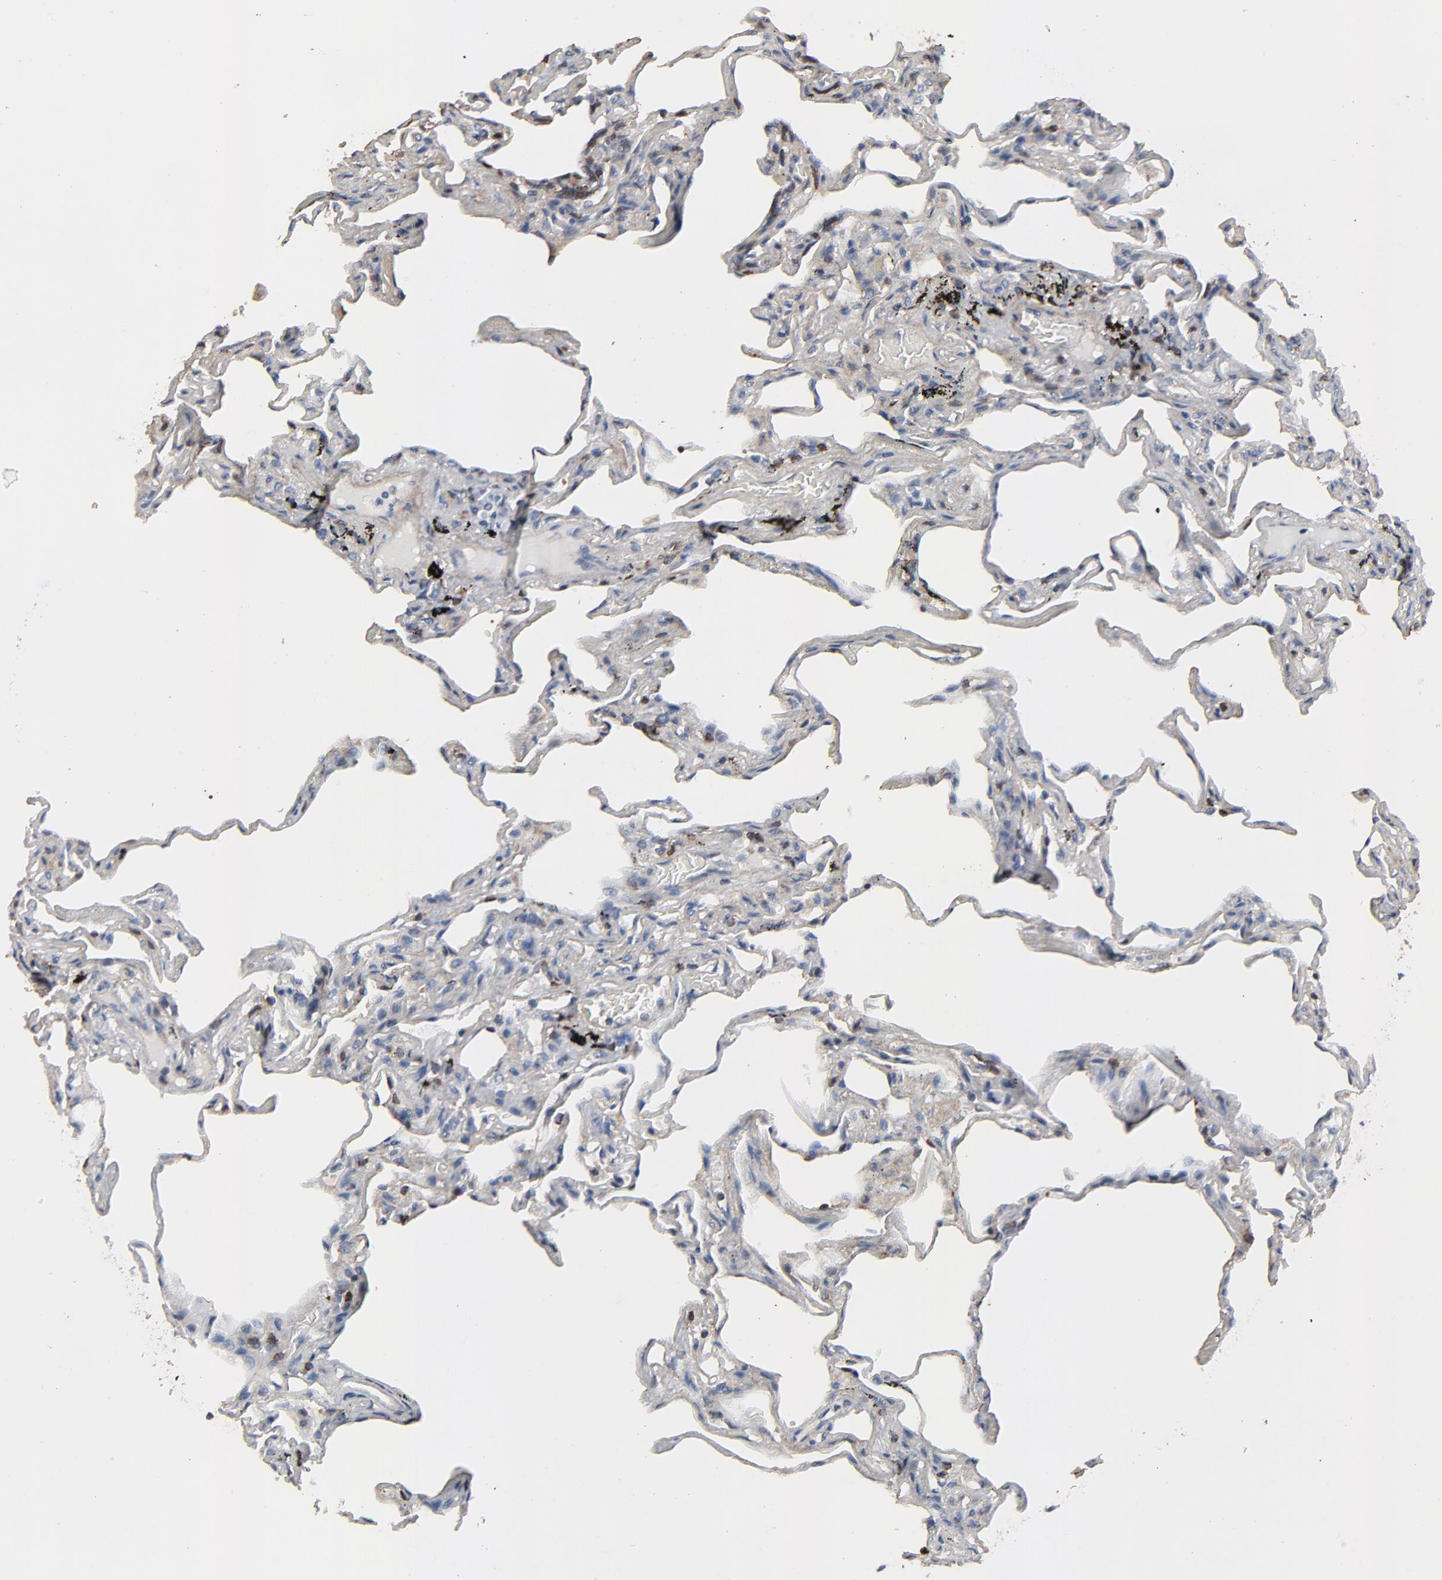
{"staining": {"intensity": "negative", "quantity": "none", "location": "none"}, "tissue": "lung", "cell_type": "Alveolar cells", "image_type": "normal", "snomed": [{"axis": "morphology", "description": "Normal tissue, NOS"}, {"axis": "morphology", "description": "Inflammation, NOS"}, {"axis": "topography", "description": "Lung"}], "caption": "A high-resolution image shows IHC staining of unremarkable lung, which exhibits no significant staining in alveolar cells.", "gene": "SKAP1", "patient": {"sex": "male", "age": 69}}